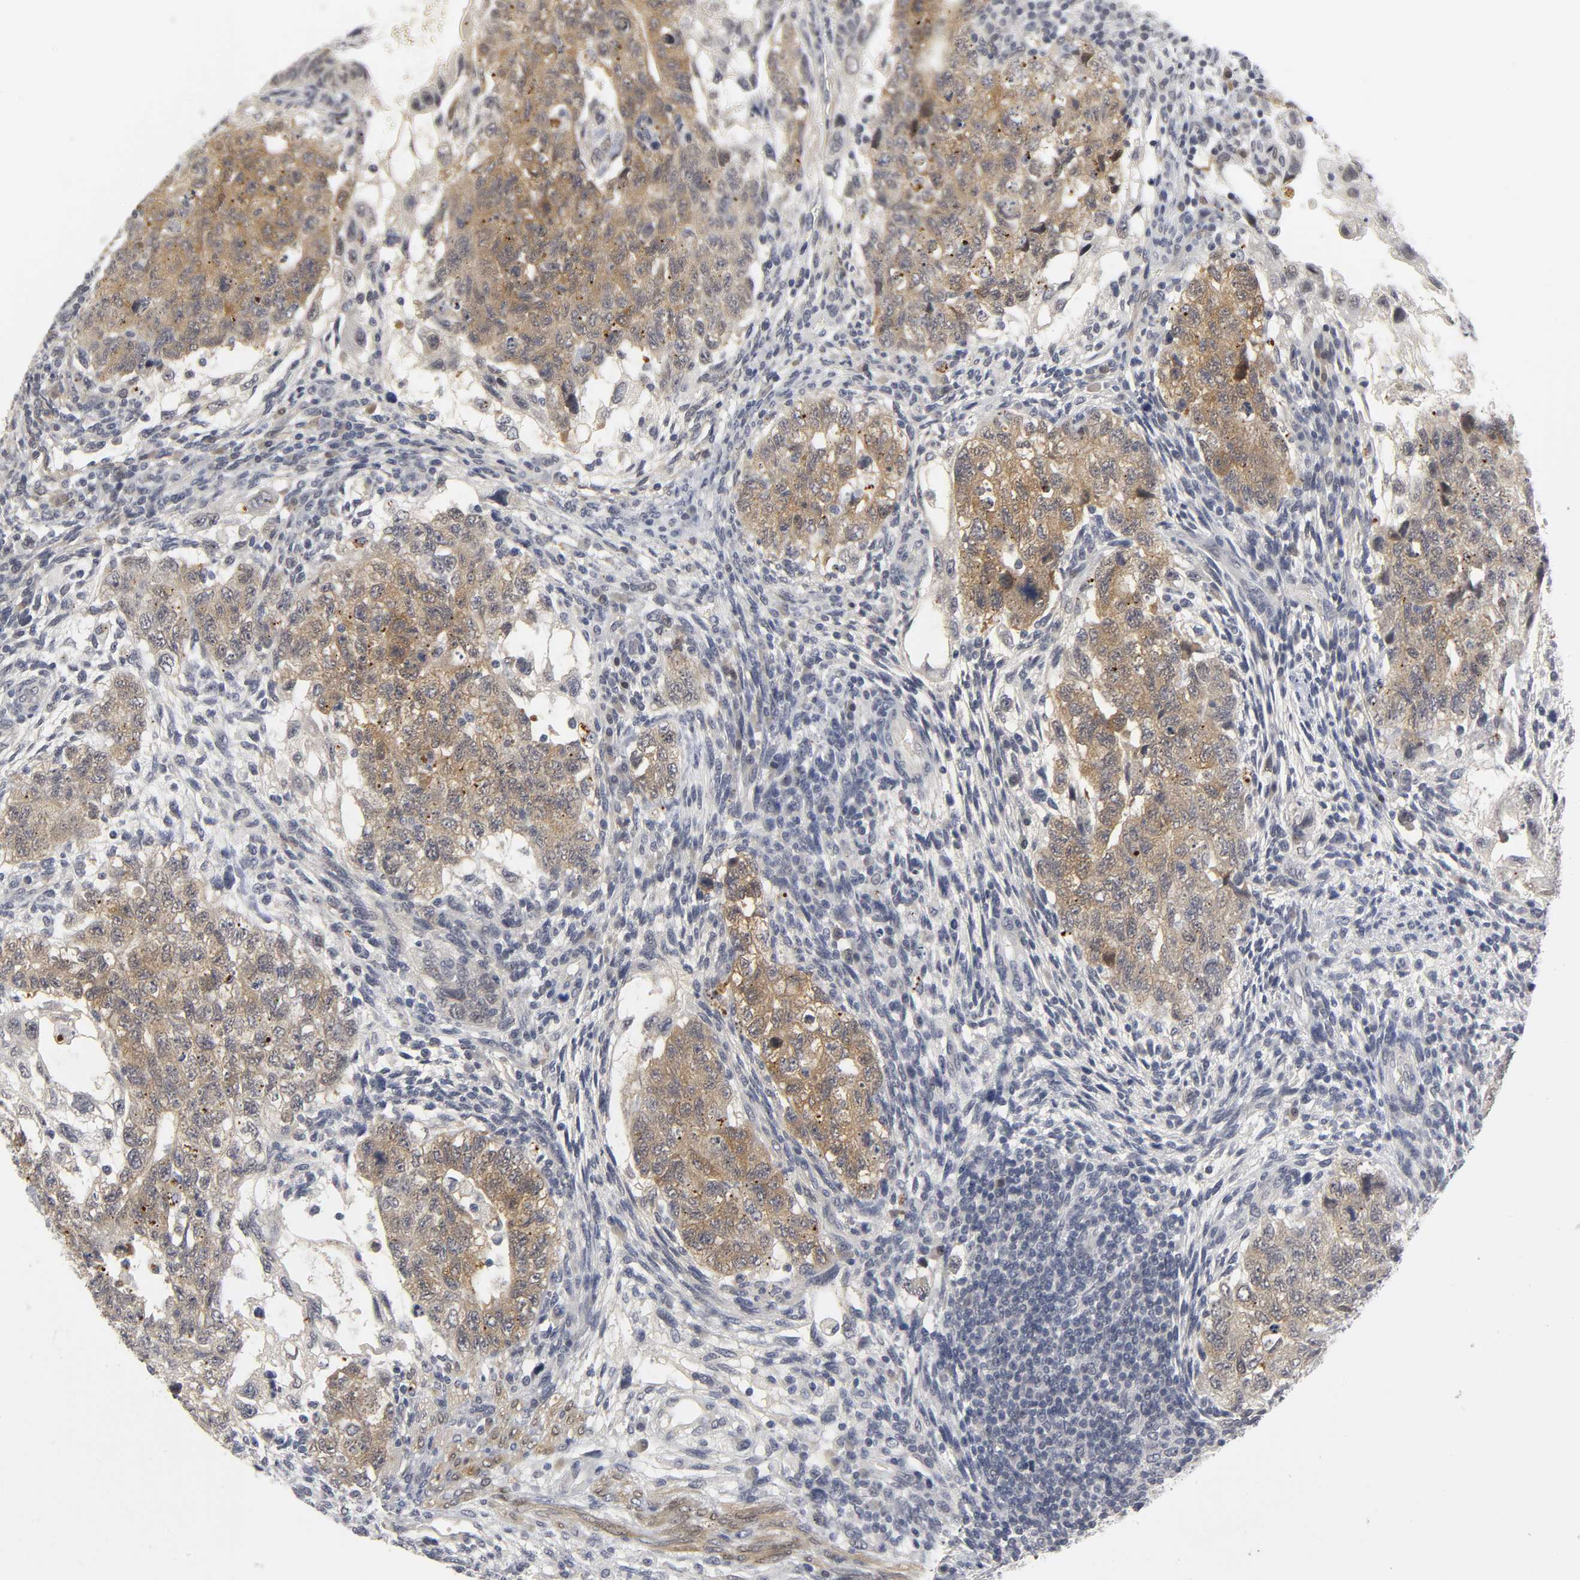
{"staining": {"intensity": "weak", "quantity": ">75%", "location": "cytoplasmic/membranous"}, "tissue": "testis cancer", "cell_type": "Tumor cells", "image_type": "cancer", "snomed": [{"axis": "morphology", "description": "Normal tissue, NOS"}, {"axis": "morphology", "description": "Carcinoma, Embryonal, NOS"}, {"axis": "topography", "description": "Testis"}], "caption": "Protein expression by IHC demonstrates weak cytoplasmic/membranous positivity in approximately >75% of tumor cells in embryonal carcinoma (testis). The staining is performed using DAB brown chromogen to label protein expression. The nuclei are counter-stained blue using hematoxylin.", "gene": "PDLIM3", "patient": {"sex": "male", "age": 36}}